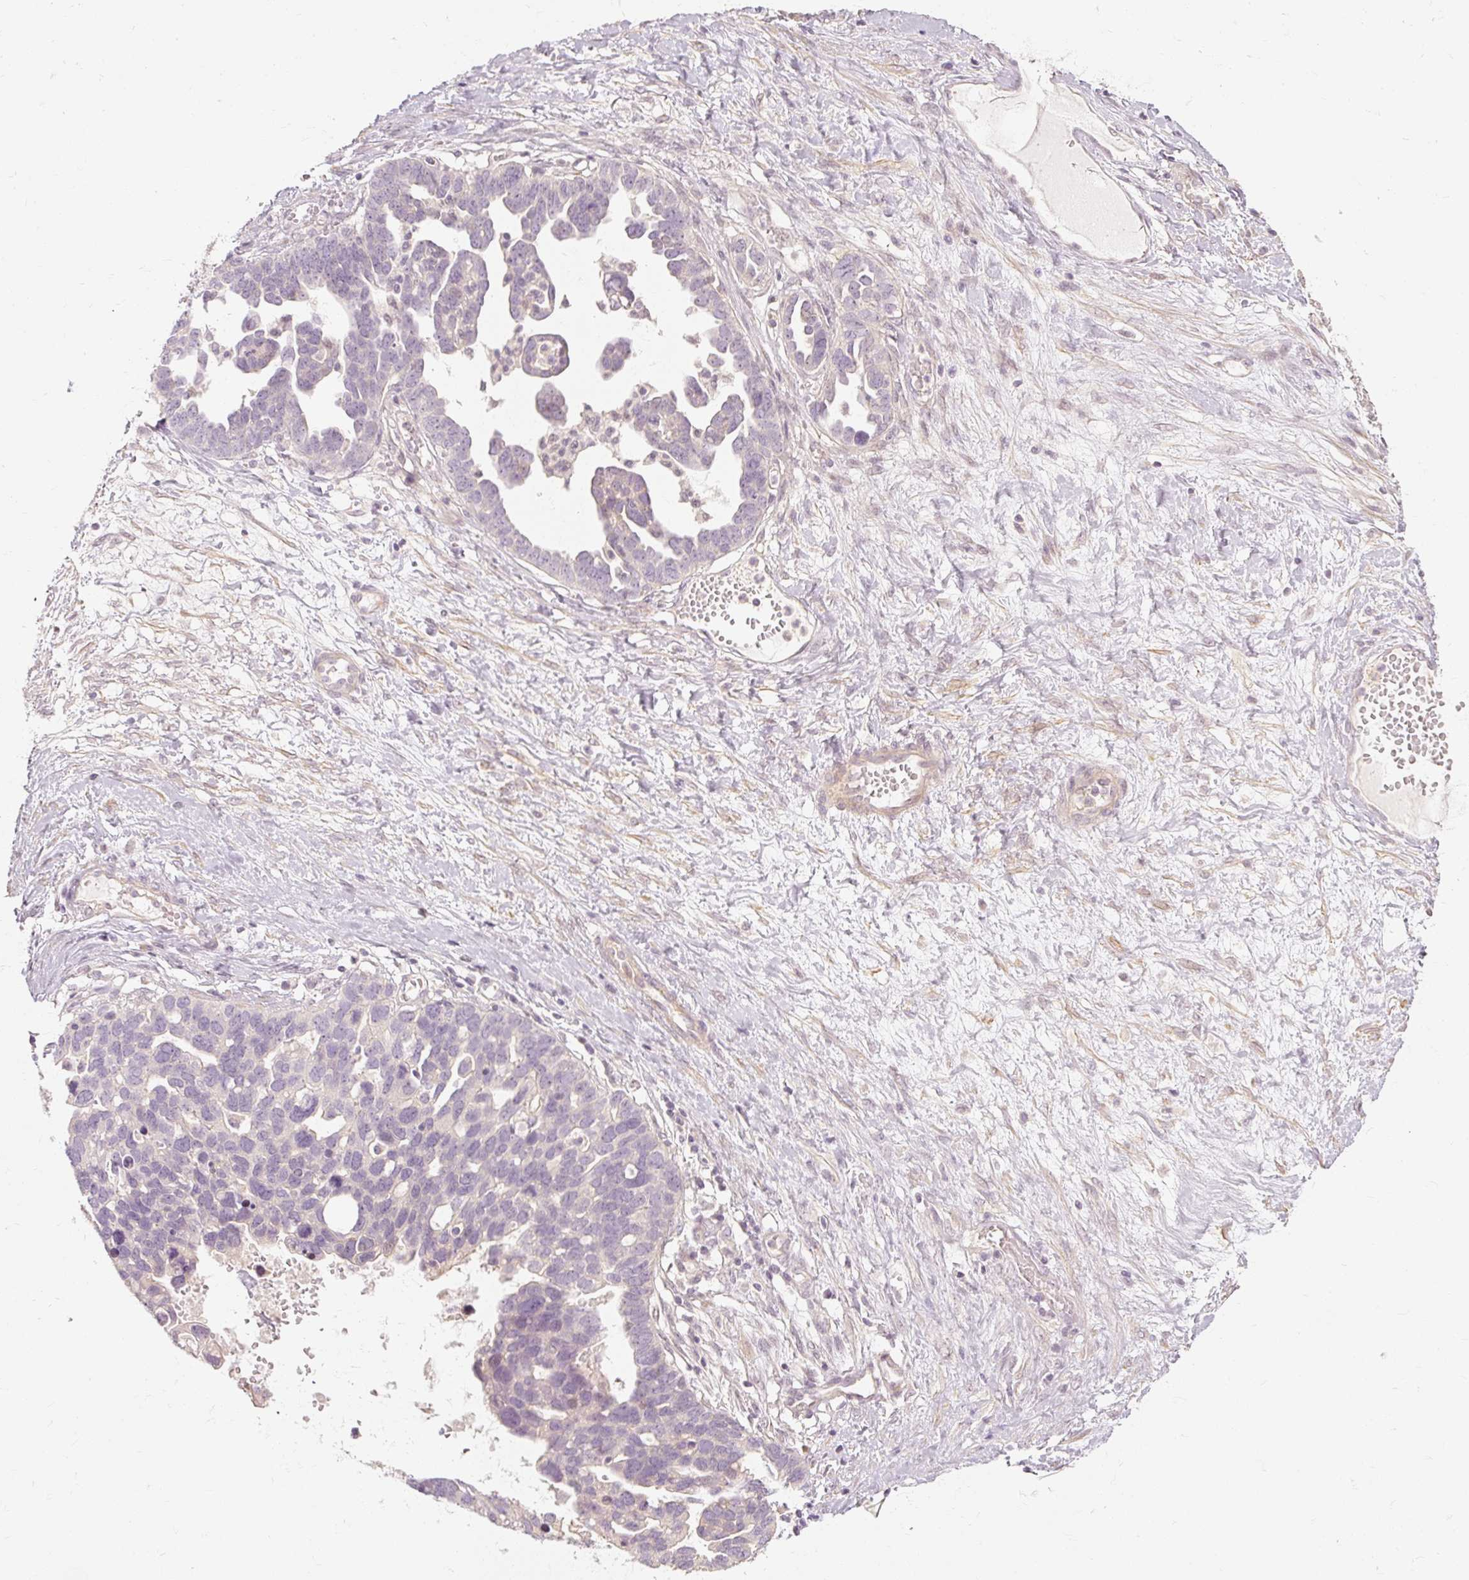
{"staining": {"intensity": "negative", "quantity": "none", "location": "none"}, "tissue": "ovarian cancer", "cell_type": "Tumor cells", "image_type": "cancer", "snomed": [{"axis": "morphology", "description": "Cystadenocarcinoma, serous, NOS"}, {"axis": "topography", "description": "Ovary"}], "caption": "Tumor cells show no significant expression in ovarian cancer (serous cystadenocarcinoma).", "gene": "CAPN3", "patient": {"sex": "female", "age": 54}}